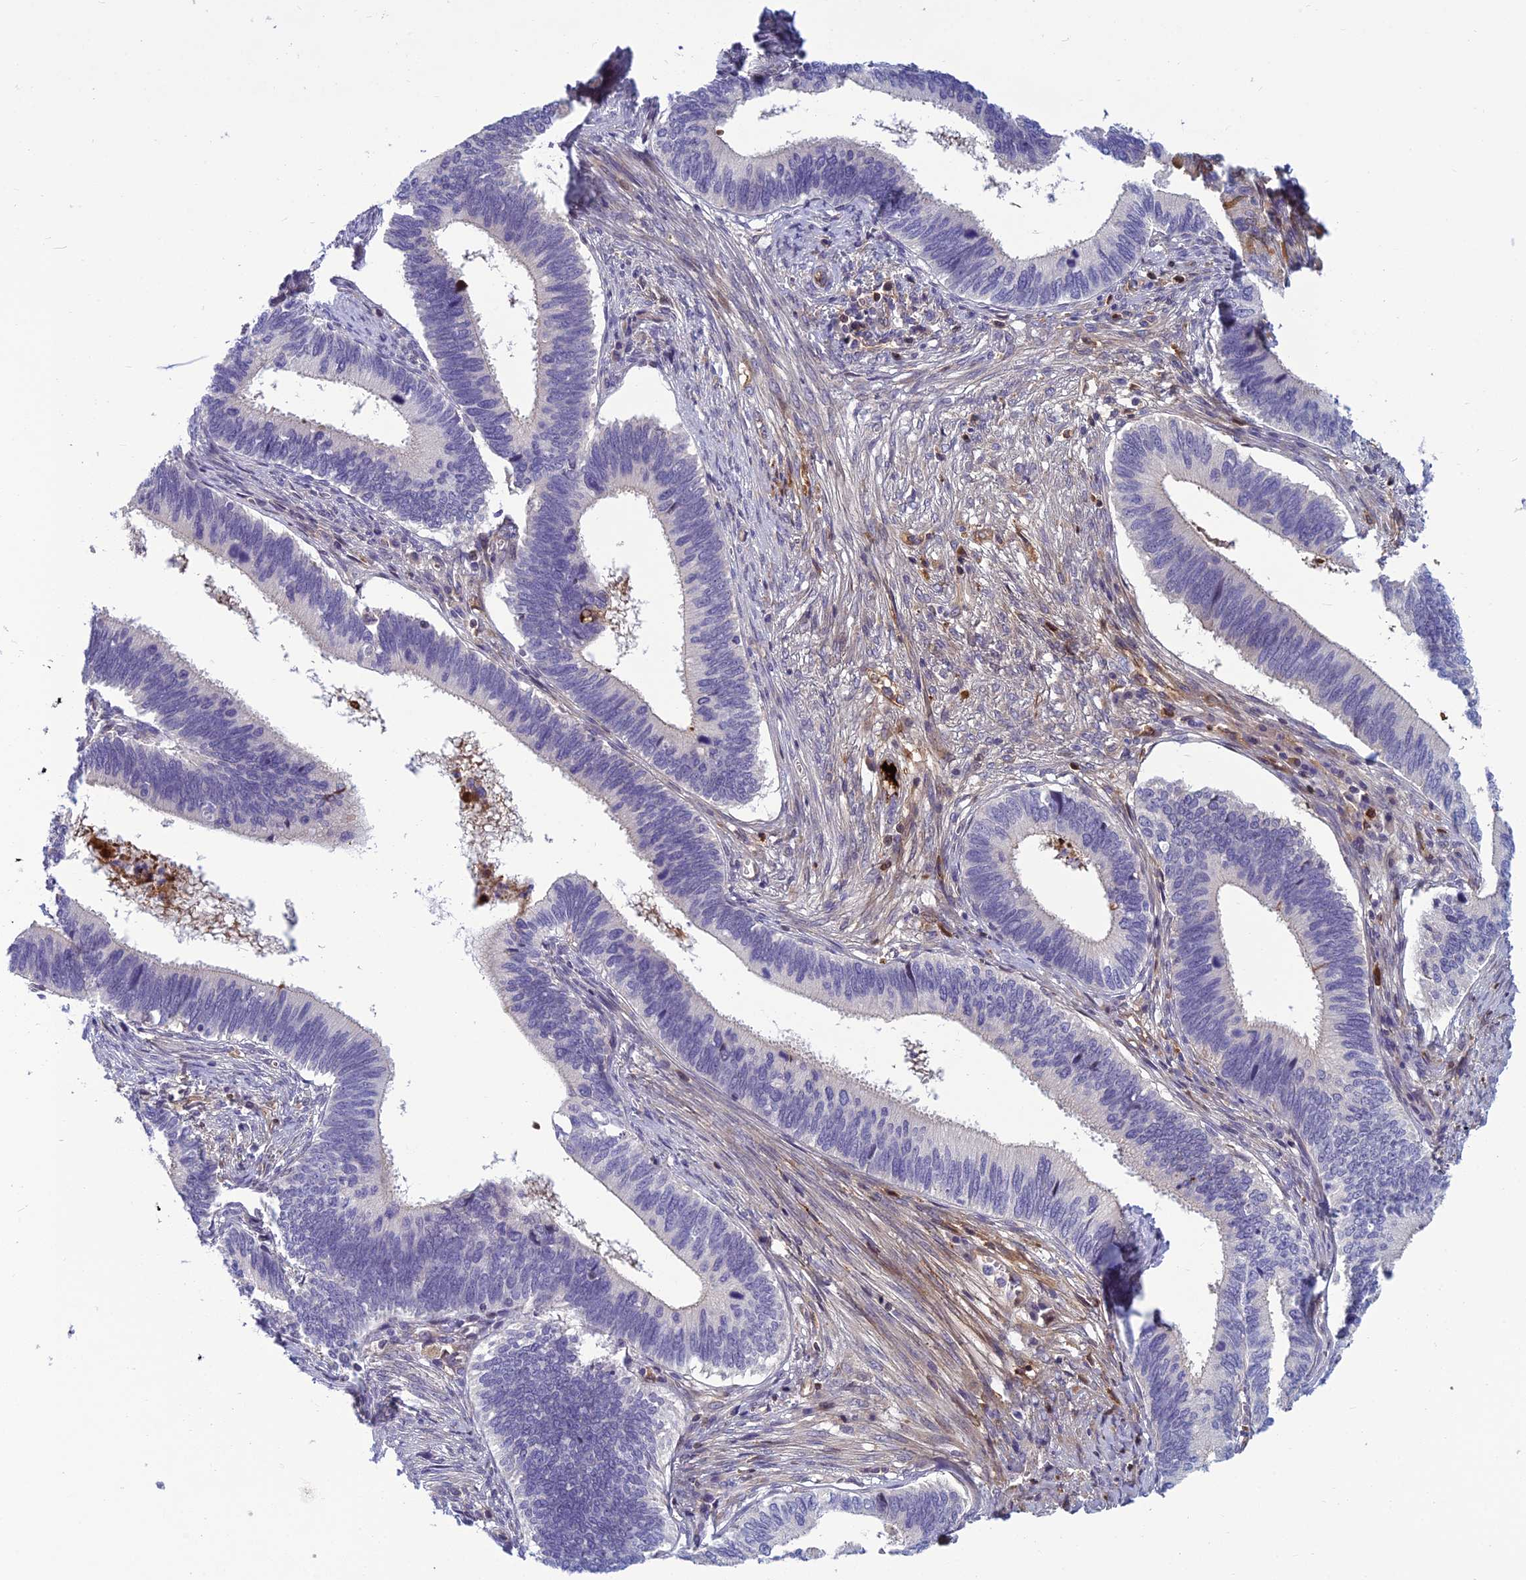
{"staining": {"intensity": "negative", "quantity": "none", "location": "none"}, "tissue": "cervical cancer", "cell_type": "Tumor cells", "image_type": "cancer", "snomed": [{"axis": "morphology", "description": "Adenocarcinoma, NOS"}, {"axis": "topography", "description": "Cervix"}], "caption": "A histopathology image of cervical cancer stained for a protein demonstrates no brown staining in tumor cells.", "gene": "CLEC11A", "patient": {"sex": "female", "age": 42}}